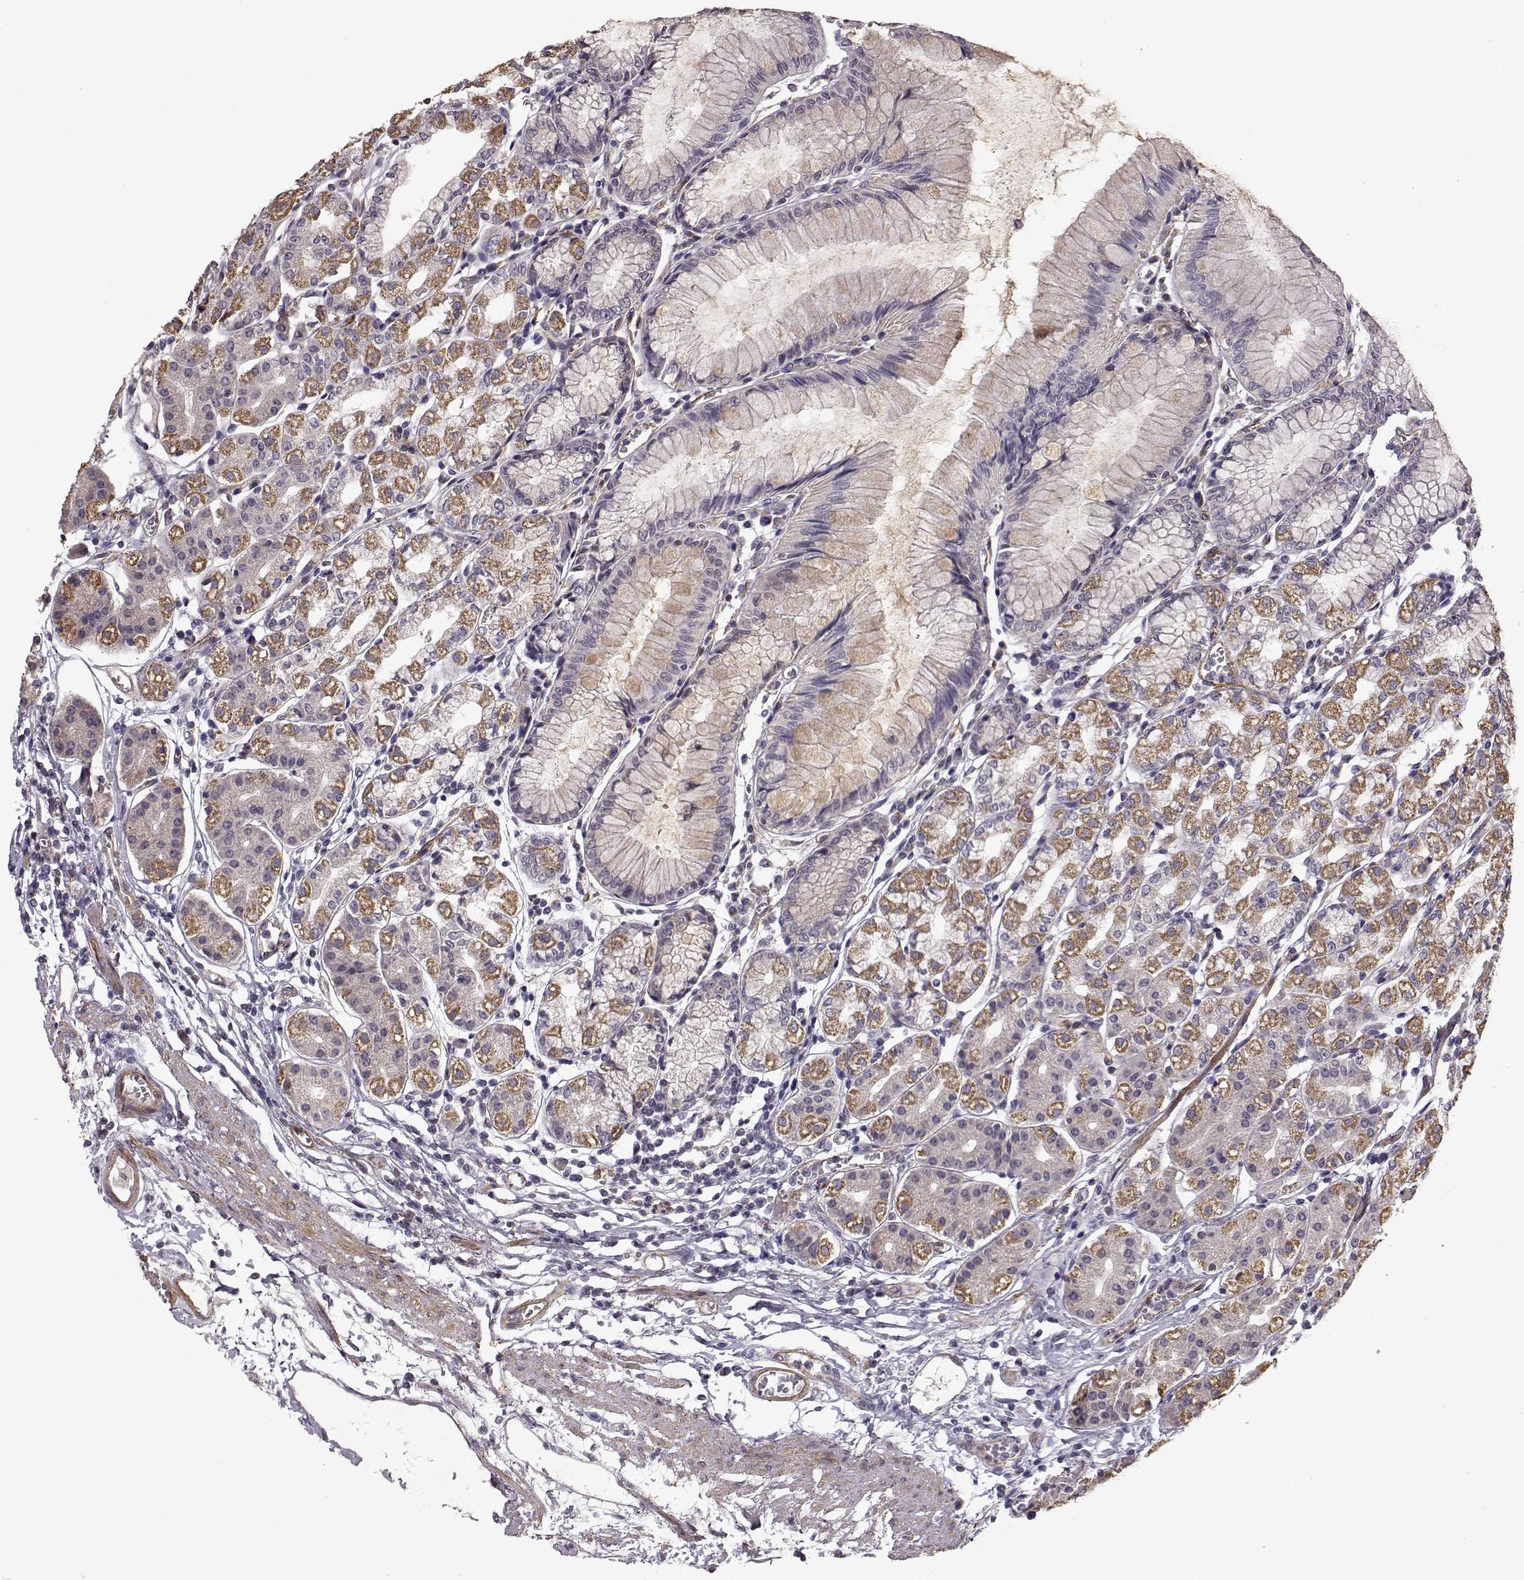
{"staining": {"intensity": "moderate", "quantity": "<25%", "location": "cytoplasmic/membranous"}, "tissue": "stomach", "cell_type": "Glandular cells", "image_type": "normal", "snomed": [{"axis": "morphology", "description": "Normal tissue, NOS"}, {"axis": "topography", "description": "Skeletal muscle"}, {"axis": "topography", "description": "Stomach"}], "caption": "An immunohistochemistry photomicrograph of unremarkable tissue is shown. Protein staining in brown labels moderate cytoplasmic/membranous positivity in stomach within glandular cells.", "gene": "BACH2", "patient": {"sex": "female", "age": 57}}